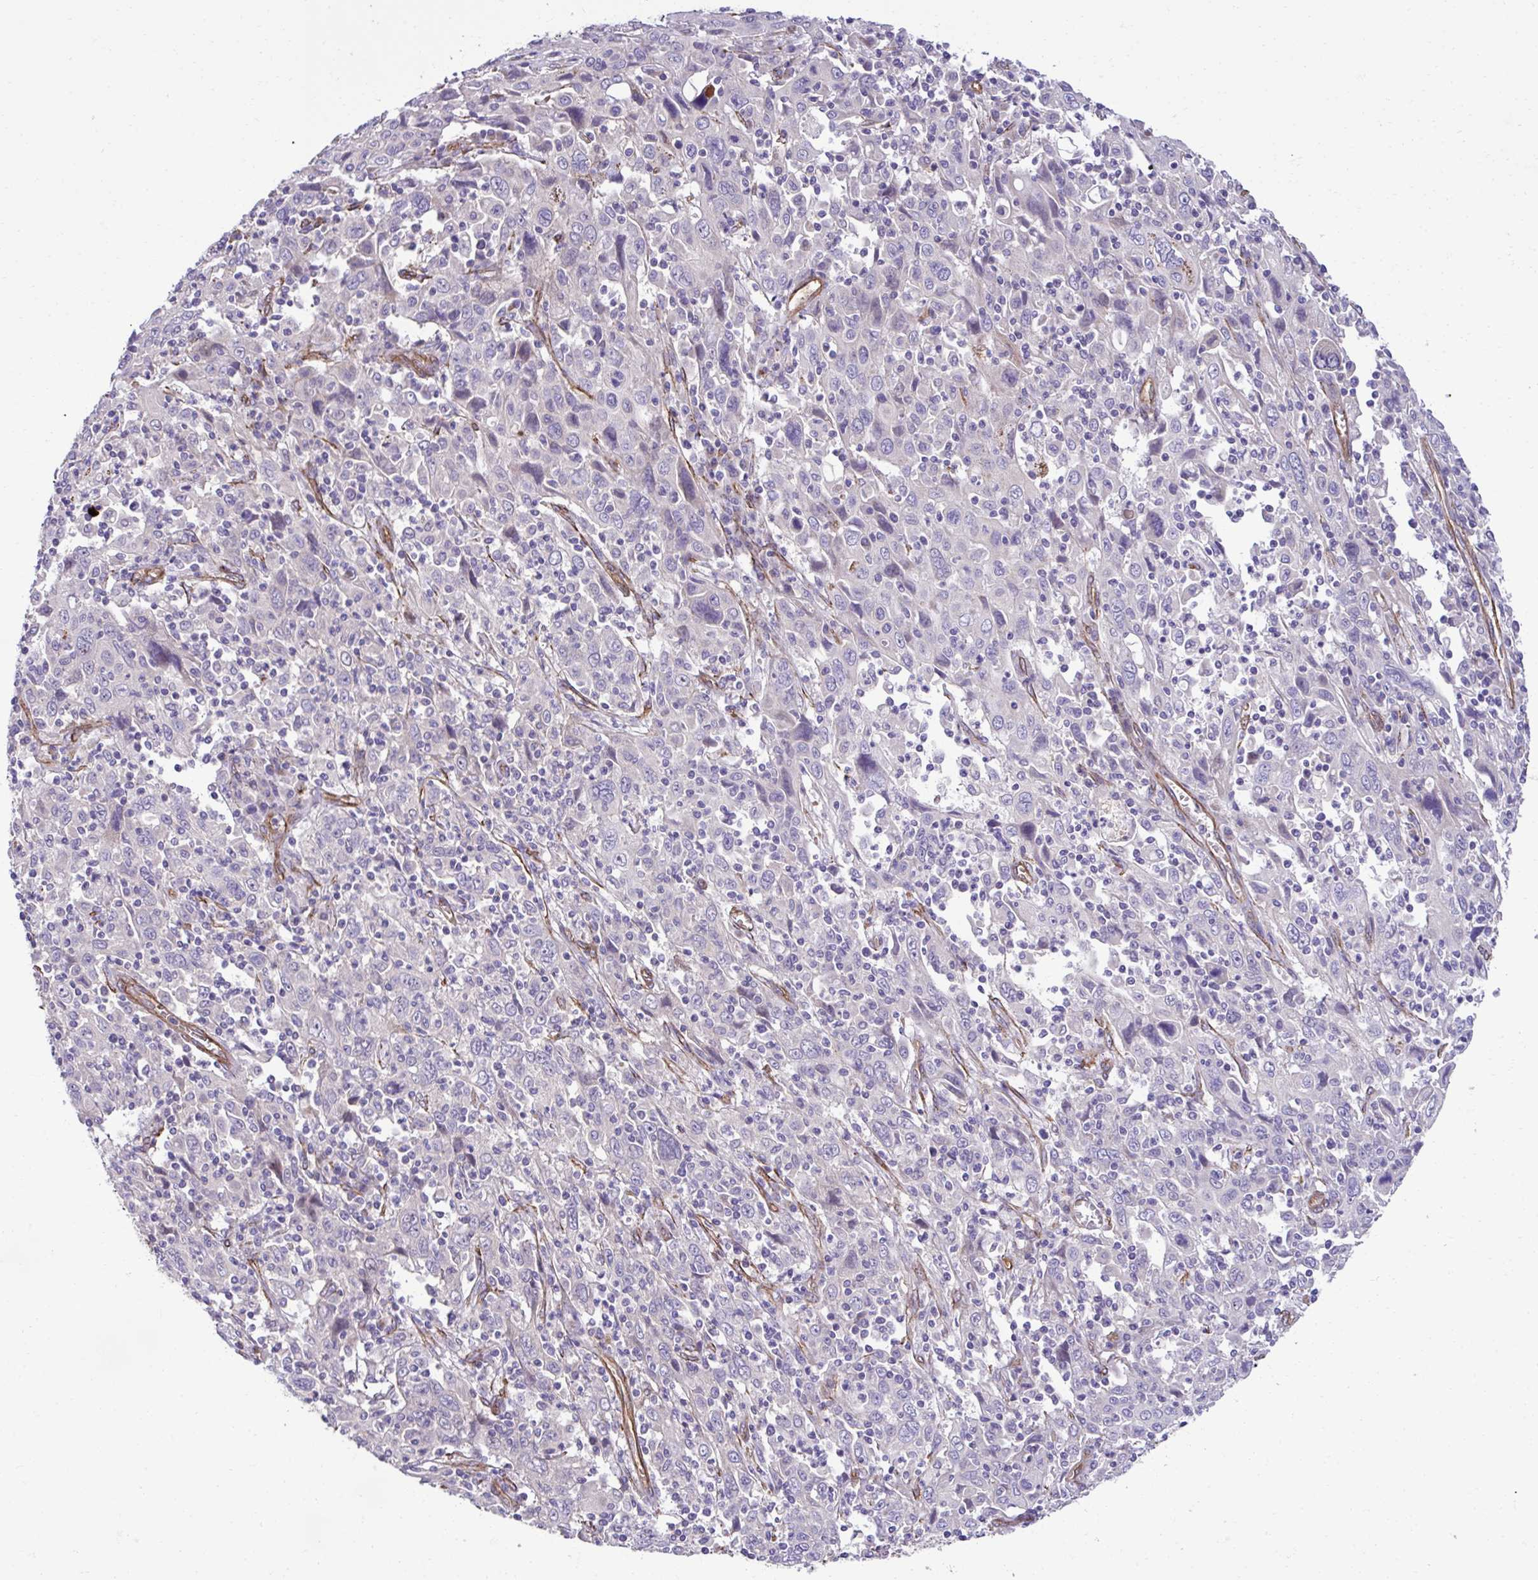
{"staining": {"intensity": "negative", "quantity": "none", "location": "none"}, "tissue": "cervical cancer", "cell_type": "Tumor cells", "image_type": "cancer", "snomed": [{"axis": "morphology", "description": "Squamous cell carcinoma, NOS"}, {"axis": "topography", "description": "Cervix"}], "caption": "Immunohistochemistry of cervical squamous cell carcinoma demonstrates no expression in tumor cells.", "gene": "TRIM52", "patient": {"sex": "female", "age": 46}}